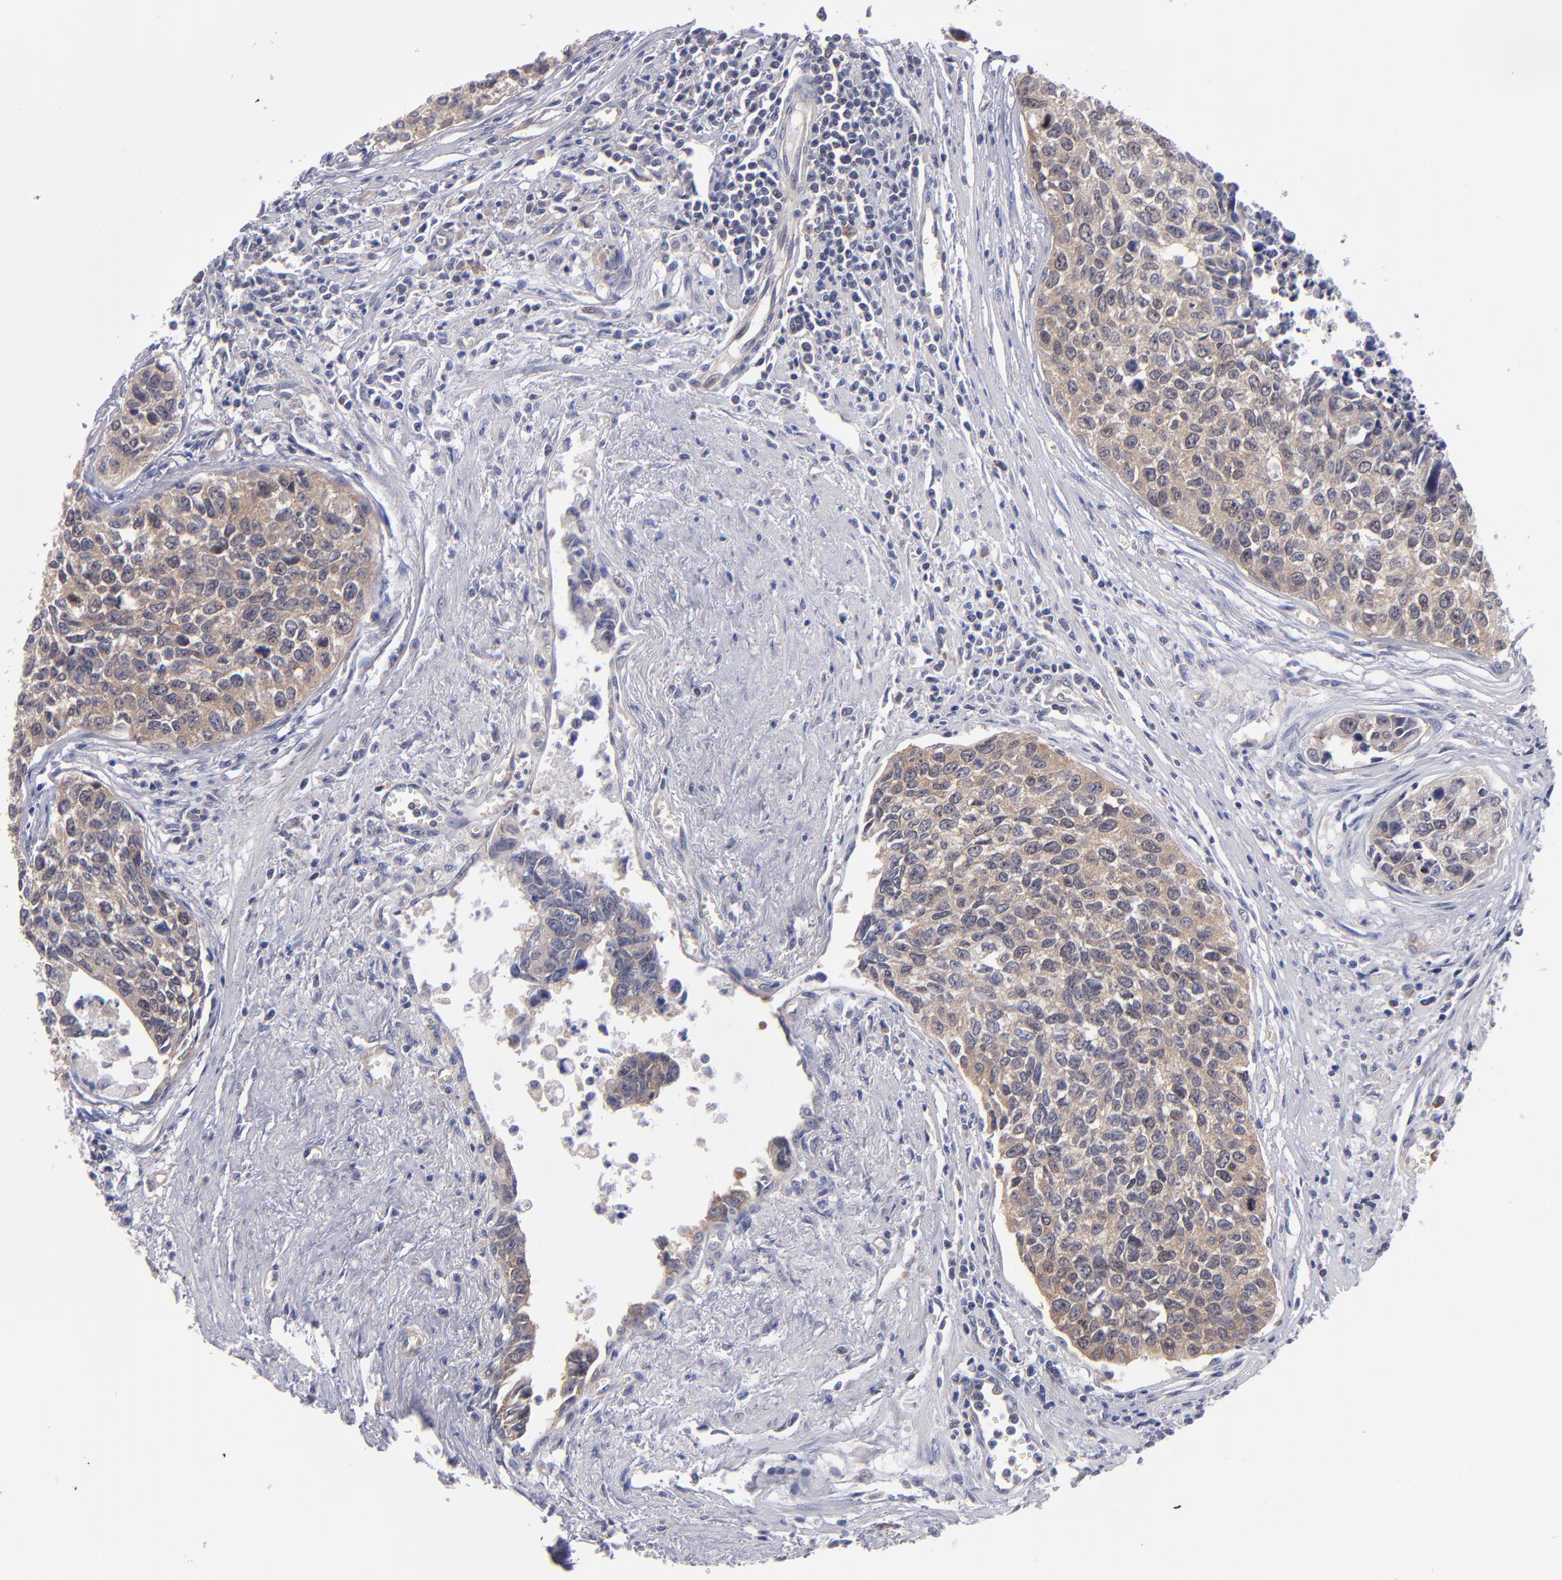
{"staining": {"intensity": "moderate", "quantity": ">75%", "location": "cytoplasmic/membranous"}, "tissue": "urothelial cancer", "cell_type": "Tumor cells", "image_type": "cancer", "snomed": [{"axis": "morphology", "description": "Urothelial carcinoma, High grade"}, {"axis": "topography", "description": "Urinary bladder"}], "caption": "High-grade urothelial carcinoma stained with immunohistochemistry (IHC) shows moderate cytoplasmic/membranous staining in approximately >75% of tumor cells.", "gene": "EIF3L", "patient": {"sex": "male", "age": 81}}